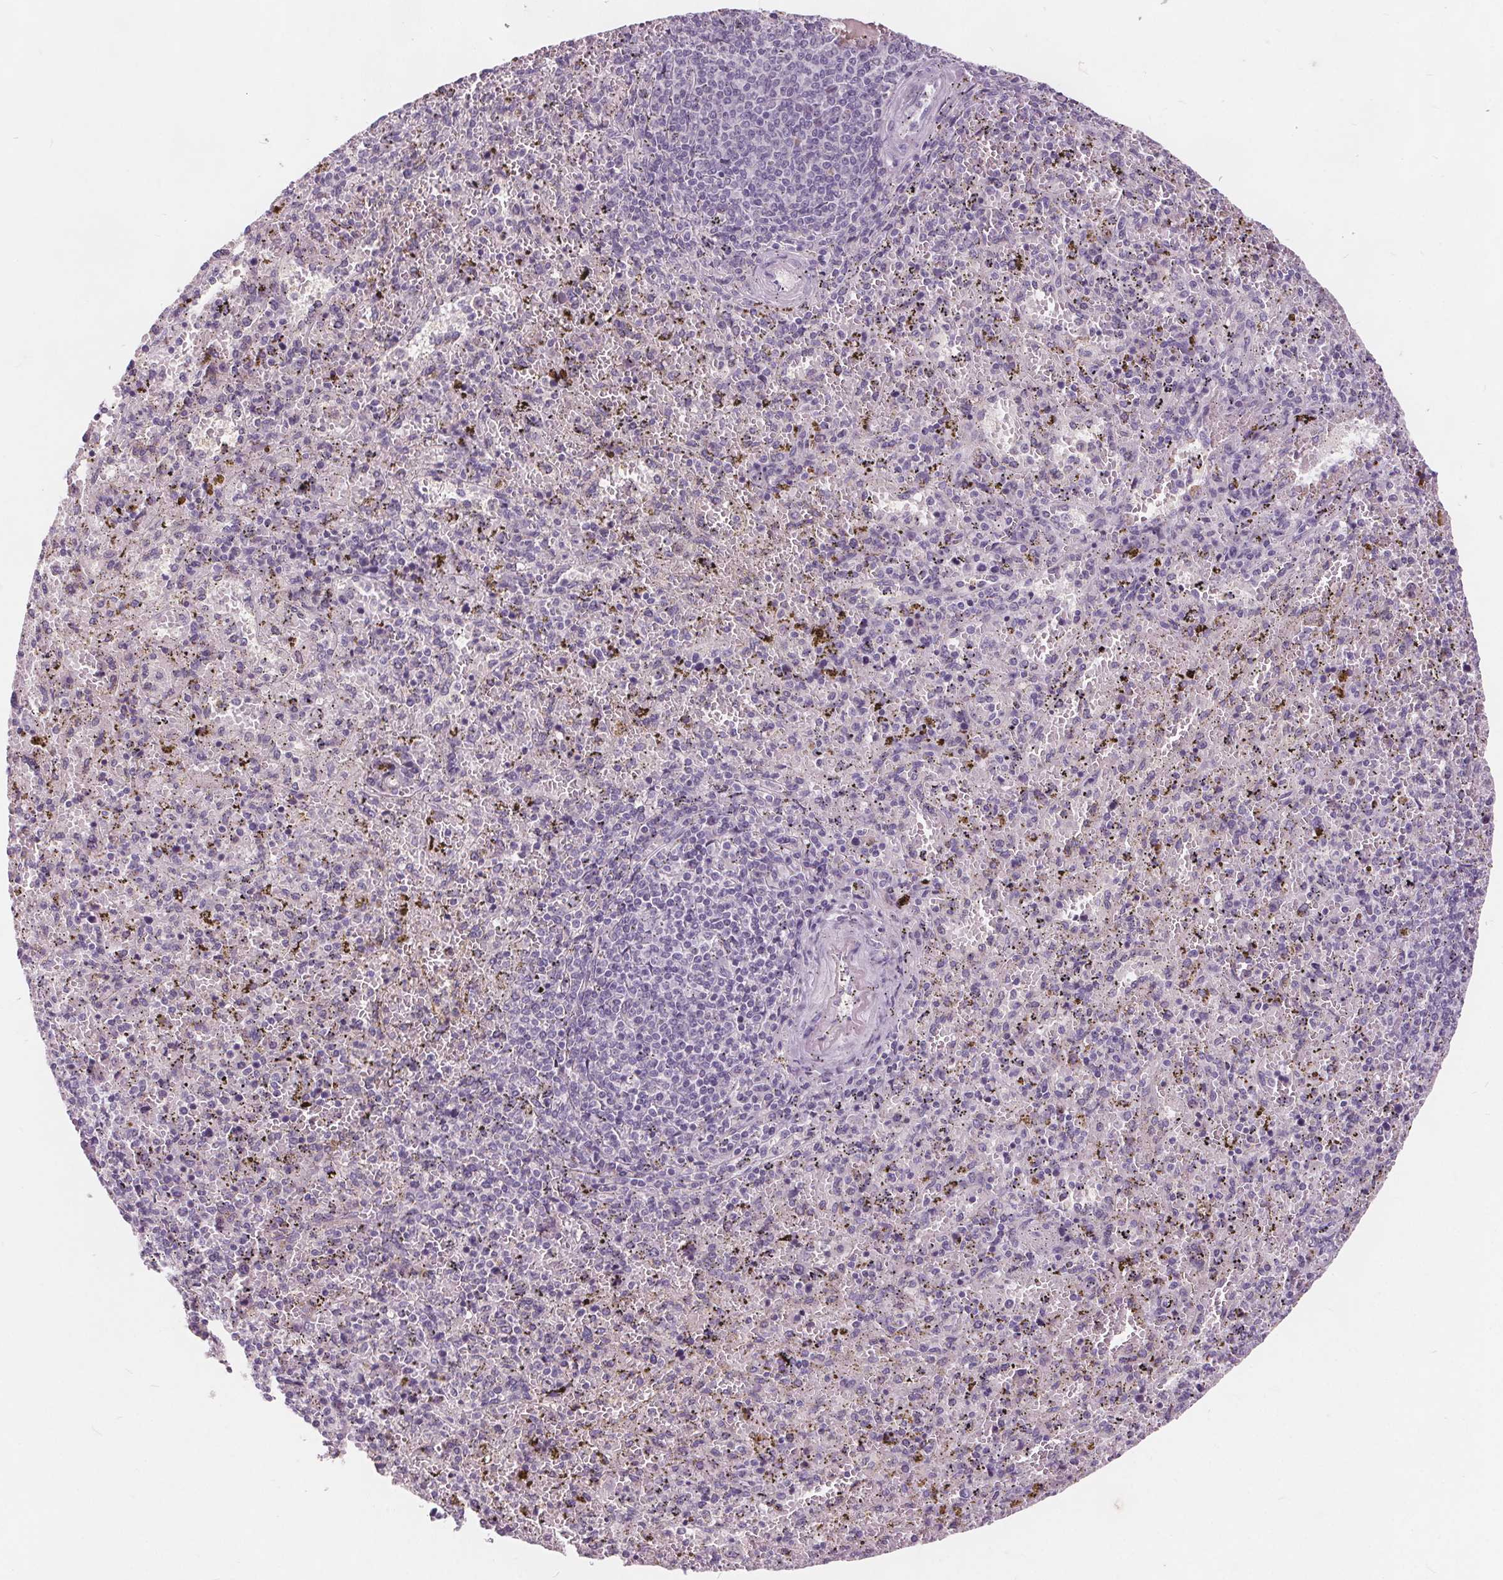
{"staining": {"intensity": "negative", "quantity": "none", "location": "none"}, "tissue": "spleen", "cell_type": "Cells in red pulp", "image_type": "normal", "snomed": [{"axis": "morphology", "description": "Normal tissue, NOS"}, {"axis": "topography", "description": "Spleen"}], "caption": "Protein analysis of unremarkable spleen displays no significant positivity in cells in red pulp. (Stains: DAB immunohistochemistry with hematoxylin counter stain, Microscopy: brightfield microscopy at high magnification).", "gene": "PLA2G2E", "patient": {"sex": "female", "age": 50}}